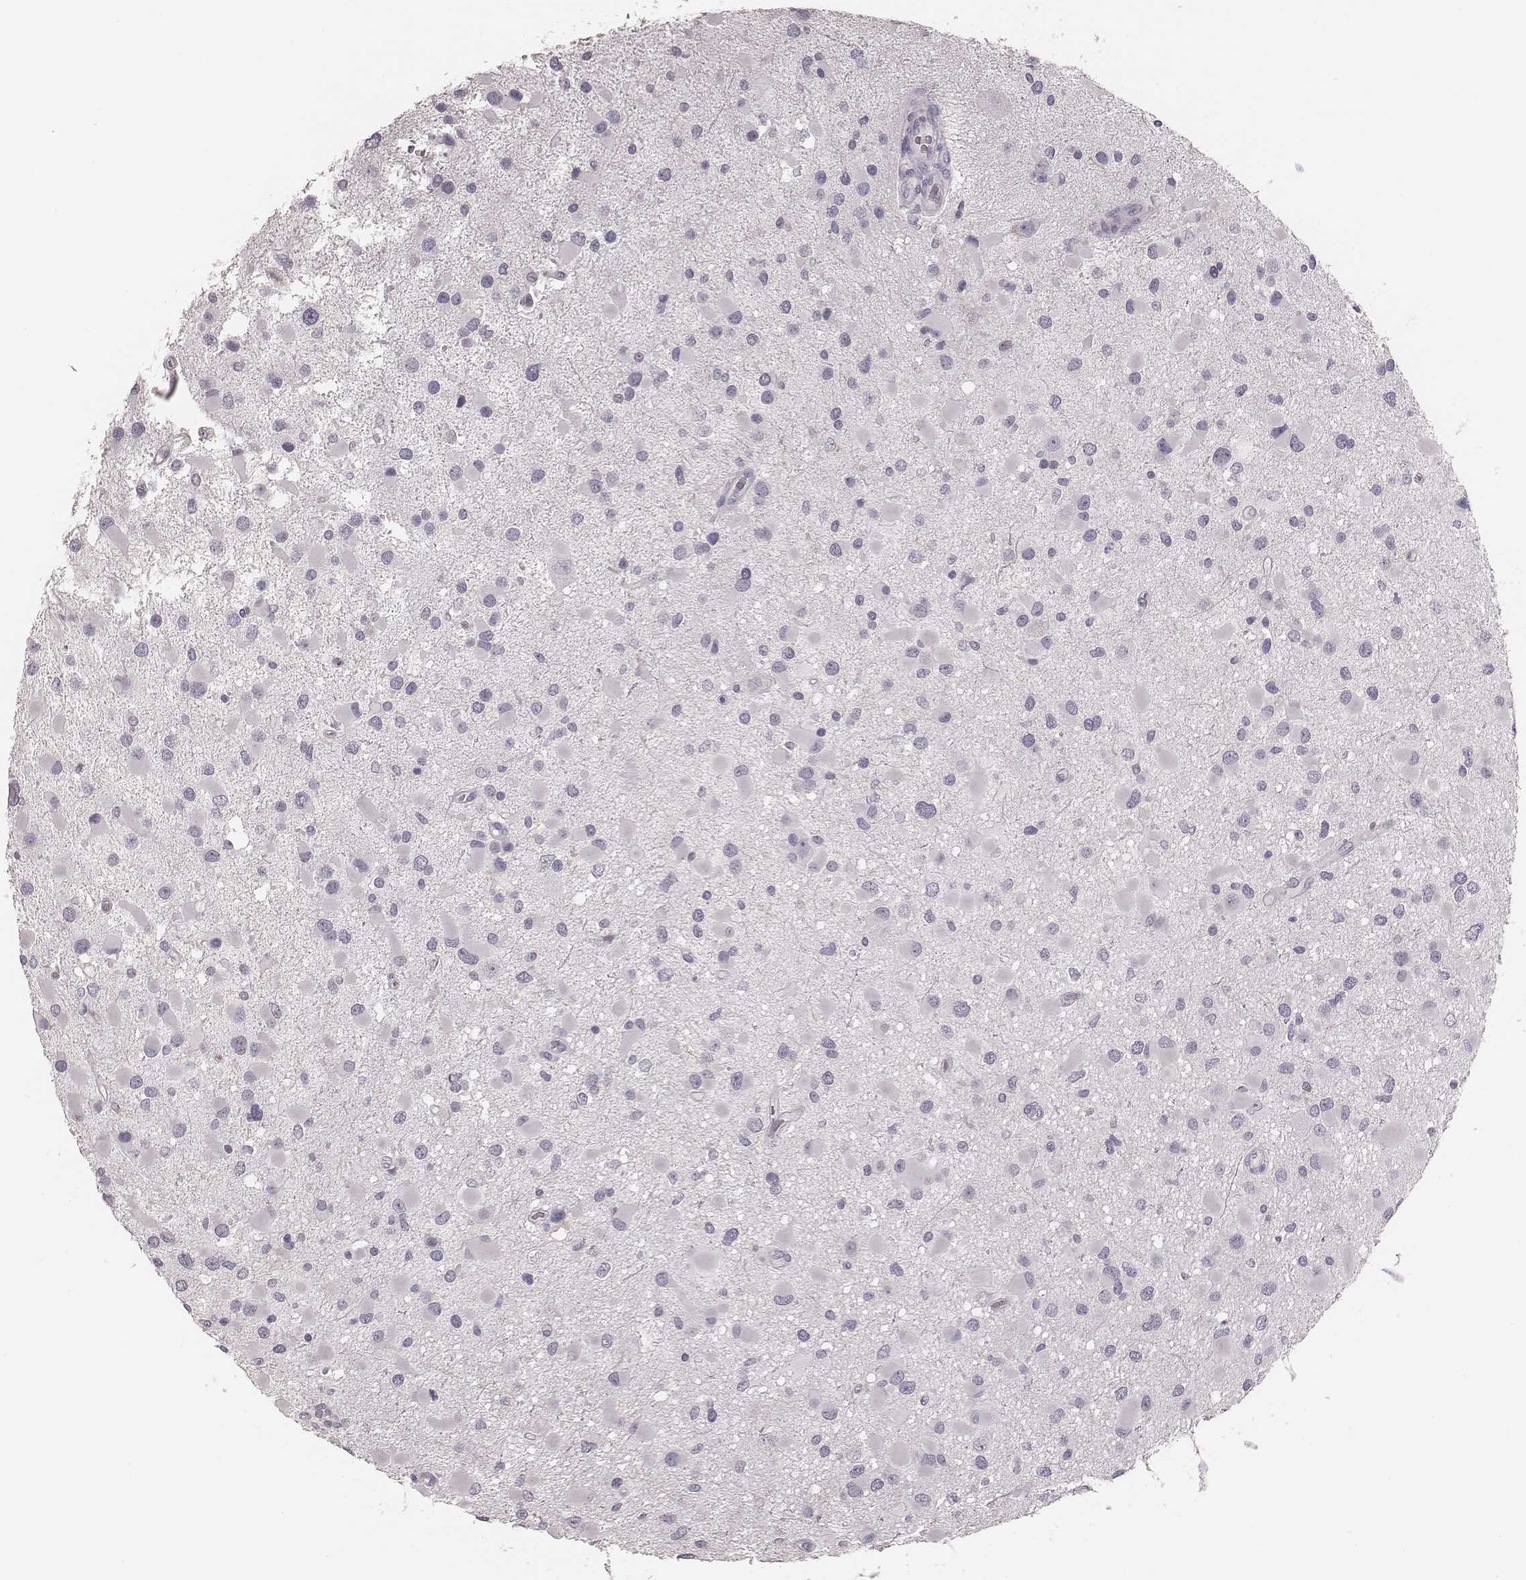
{"staining": {"intensity": "negative", "quantity": "none", "location": "none"}, "tissue": "glioma", "cell_type": "Tumor cells", "image_type": "cancer", "snomed": [{"axis": "morphology", "description": "Glioma, malignant, Low grade"}, {"axis": "topography", "description": "Brain"}], "caption": "DAB immunohistochemical staining of low-grade glioma (malignant) exhibits no significant positivity in tumor cells.", "gene": "CSHL1", "patient": {"sex": "female", "age": 32}}